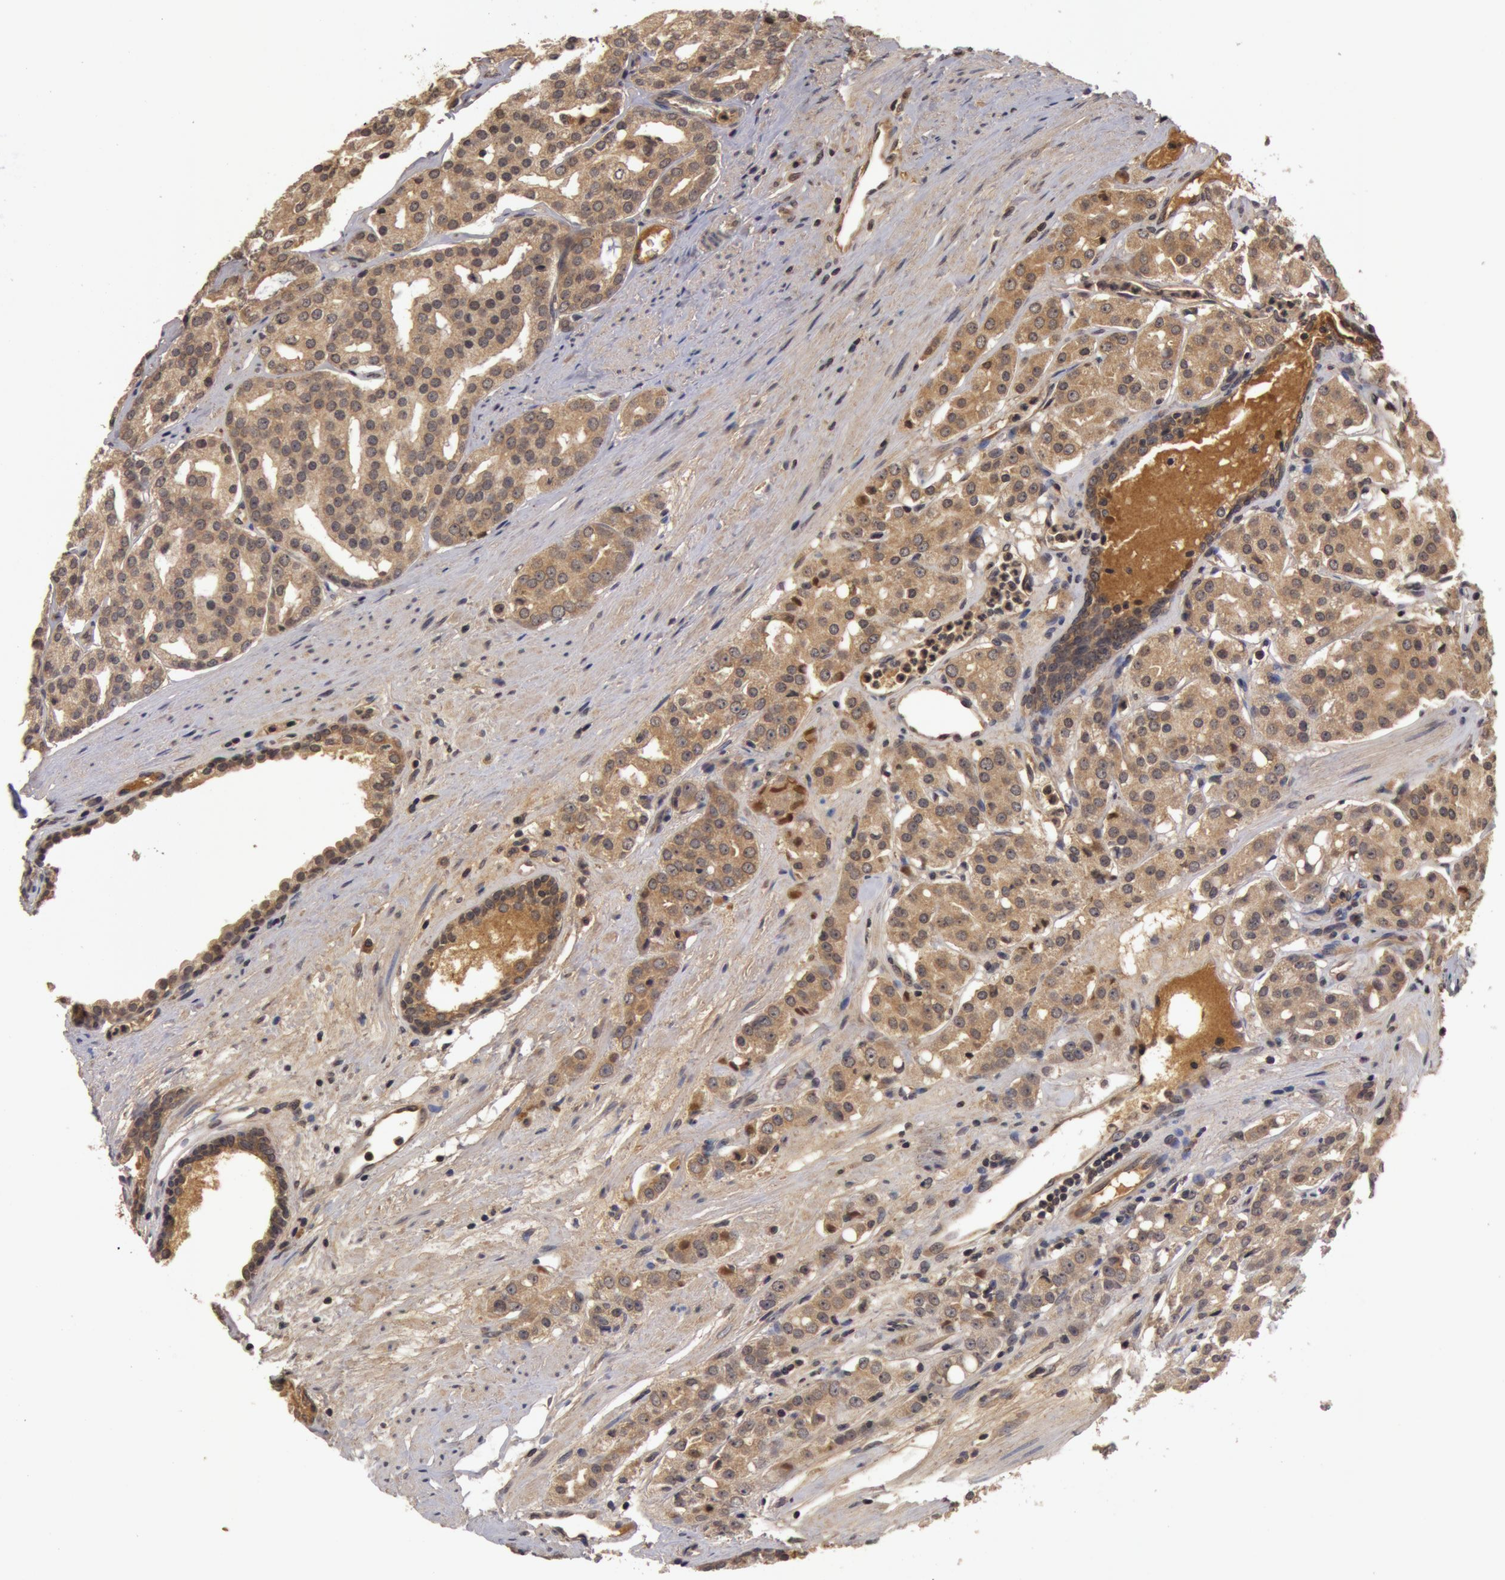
{"staining": {"intensity": "moderate", "quantity": ">75%", "location": "cytoplasmic/membranous"}, "tissue": "prostate cancer", "cell_type": "Tumor cells", "image_type": "cancer", "snomed": [{"axis": "morphology", "description": "Adenocarcinoma, High grade"}, {"axis": "topography", "description": "Prostate"}], "caption": "This image demonstrates prostate cancer stained with IHC to label a protein in brown. The cytoplasmic/membranous of tumor cells show moderate positivity for the protein. Nuclei are counter-stained blue.", "gene": "BCHE", "patient": {"sex": "male", "age": 64}}